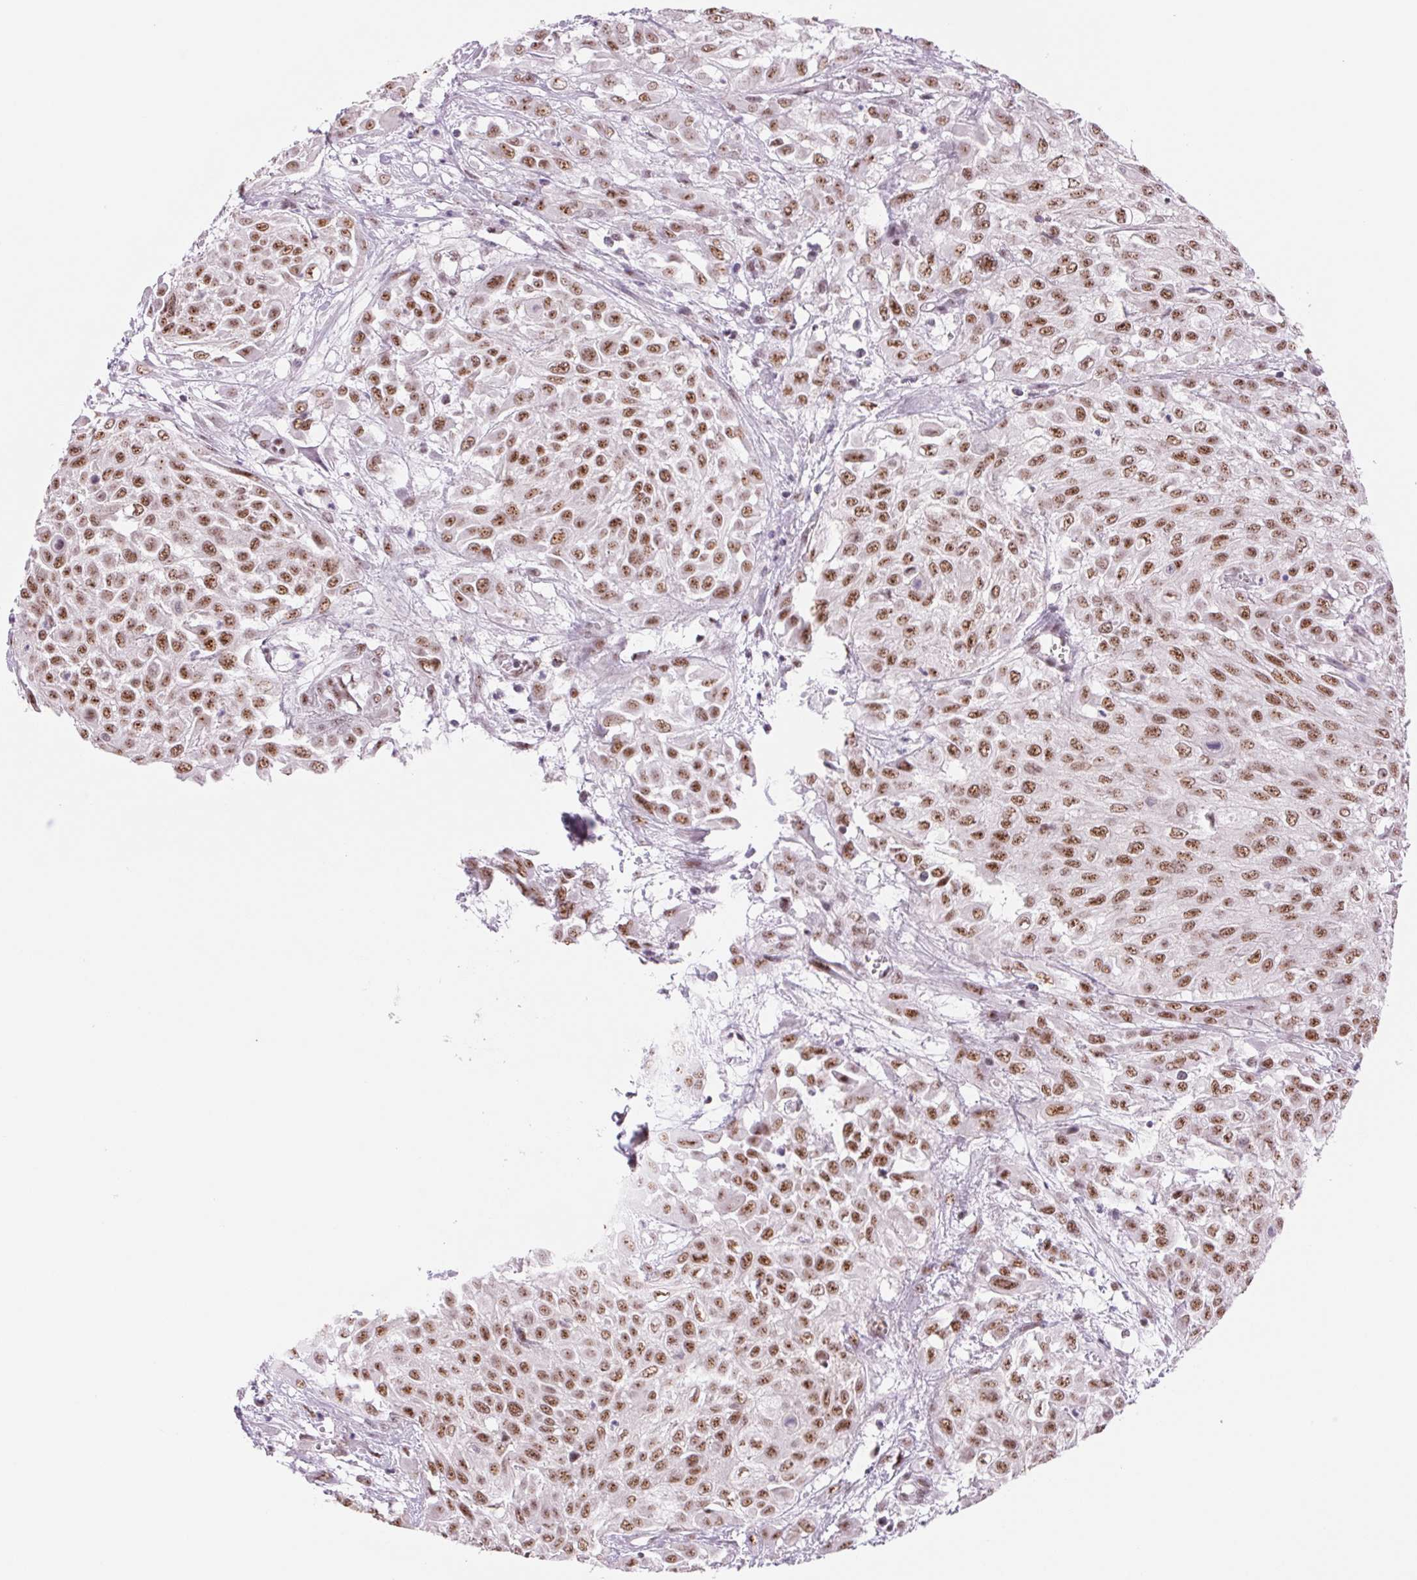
{"staining": {"intensity": "moderate", "quantity": ">75%", "location": "nuclear"}, "tissue": "urothelial cancer", "cell_type": "Tumor cells", "image_type": "cancer", "snomed": [{"axis": "morphology", "description": "Urothelial carcinoma, High grade"}, {"axis": "topography", "description": "Urinary bladder"}], "caption": "Protein expression analysis of human urothelial carcinoma (high-grade) reveals moderate nuclear expression in approximately >75% of tumor cells.", "gene": "ZC3H14", "patient": {"sex": "male", "age": 57}}